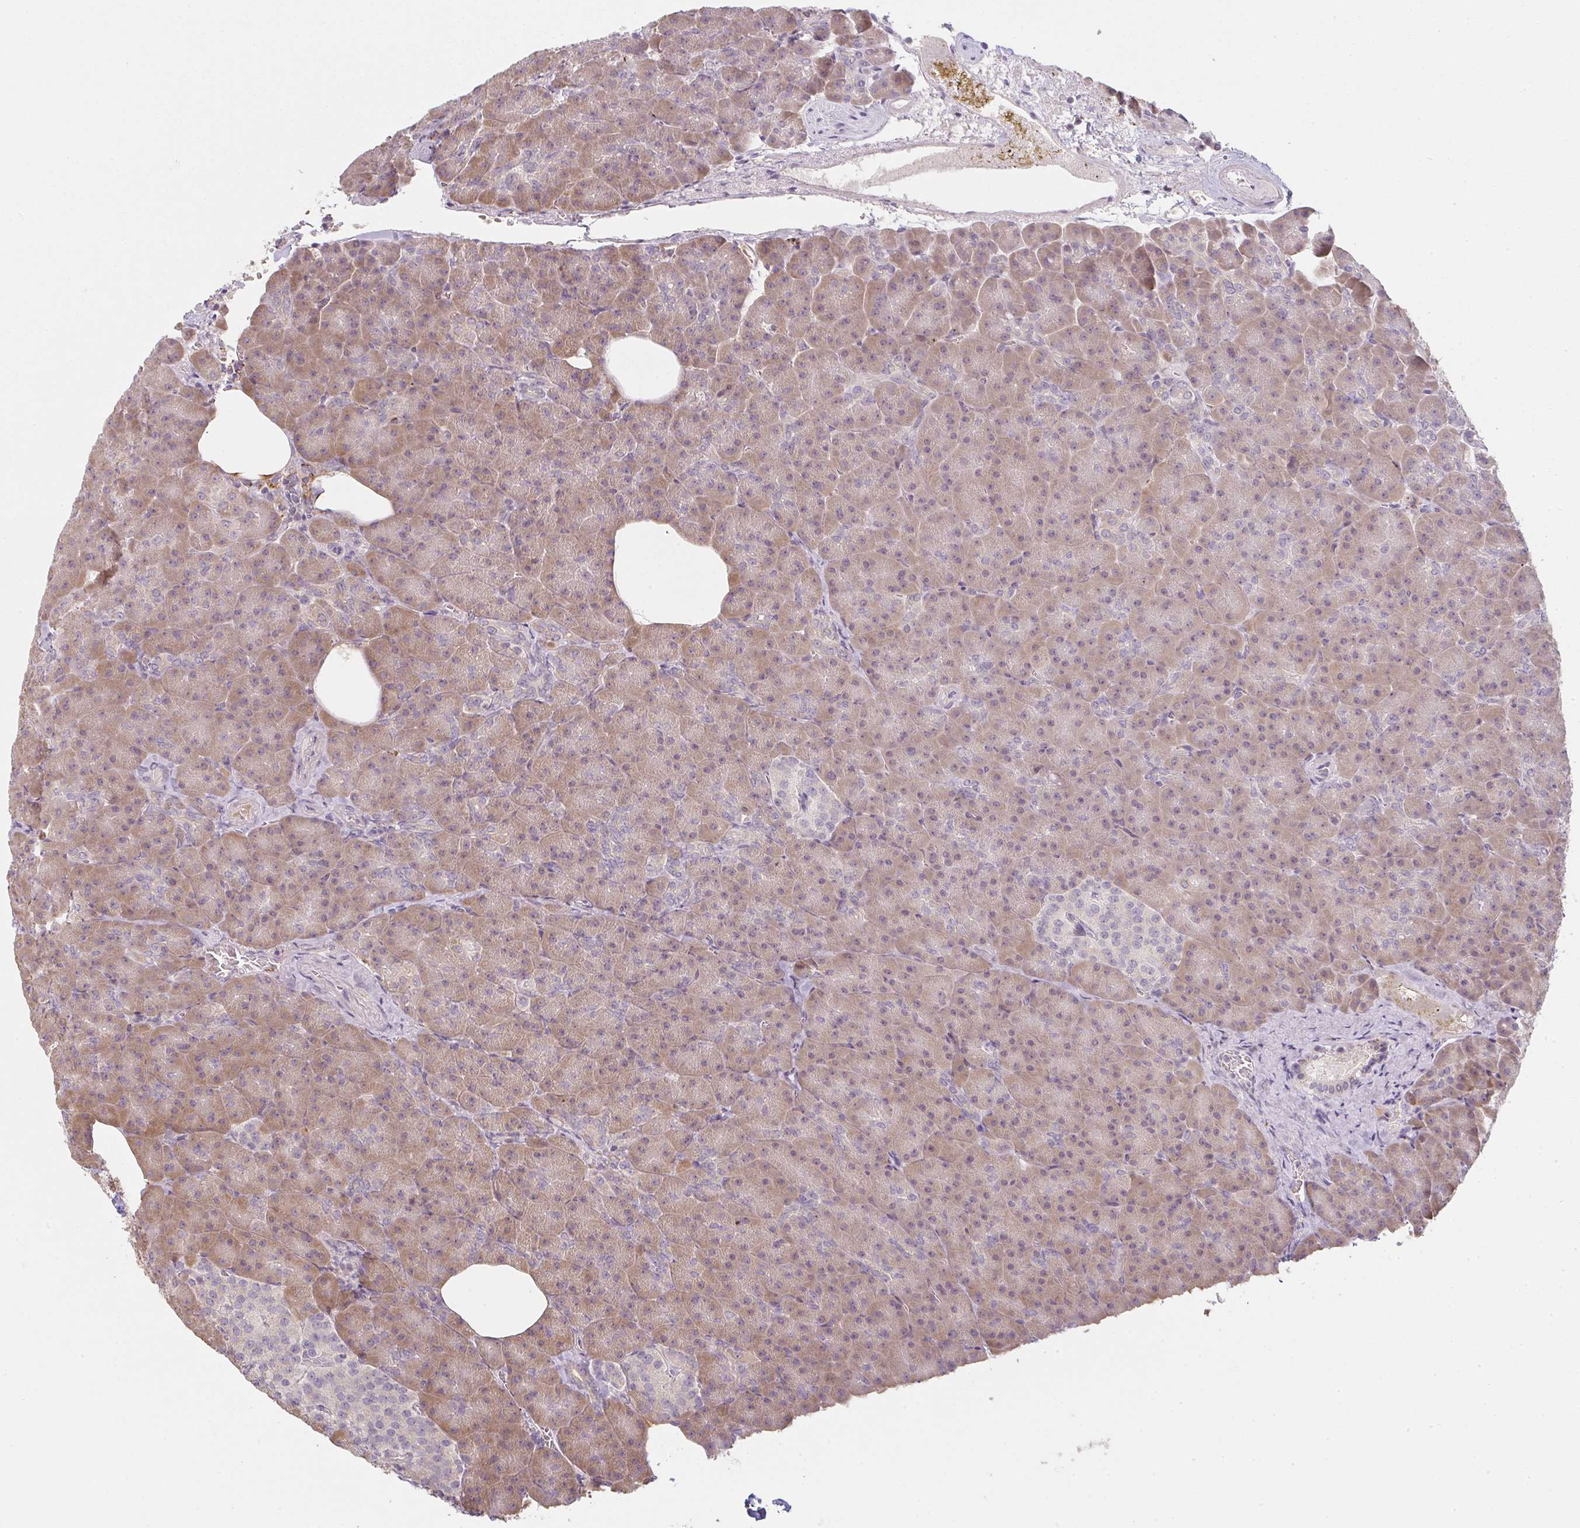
{"staining": {"intensity": "moderate", "quantity": ">75%", "location": "cytoplasmic/membranous"}, "tissue": "pancreas", "cell_type": "Exocrine glandular cells", "image_type": "normal", "snomed": [{"axis": "morphology", "description": "Normal tissue, NOS"}, {"axis": "topography", "description": "Pancreas"}], "caption": "Immunohistochemistry (IHC) histopathology image of benign pancreas: human pancreas stained using immunohistochemistry demonstrates medium levels of moderate protein expression localized specifically in the cytoplasmic/membranous of exocrine glandular cells, appearing as a cytoplasmic/membranous brown color.", "gene": "TMEM237", "patient": {"sex": "female", "age": 74}}